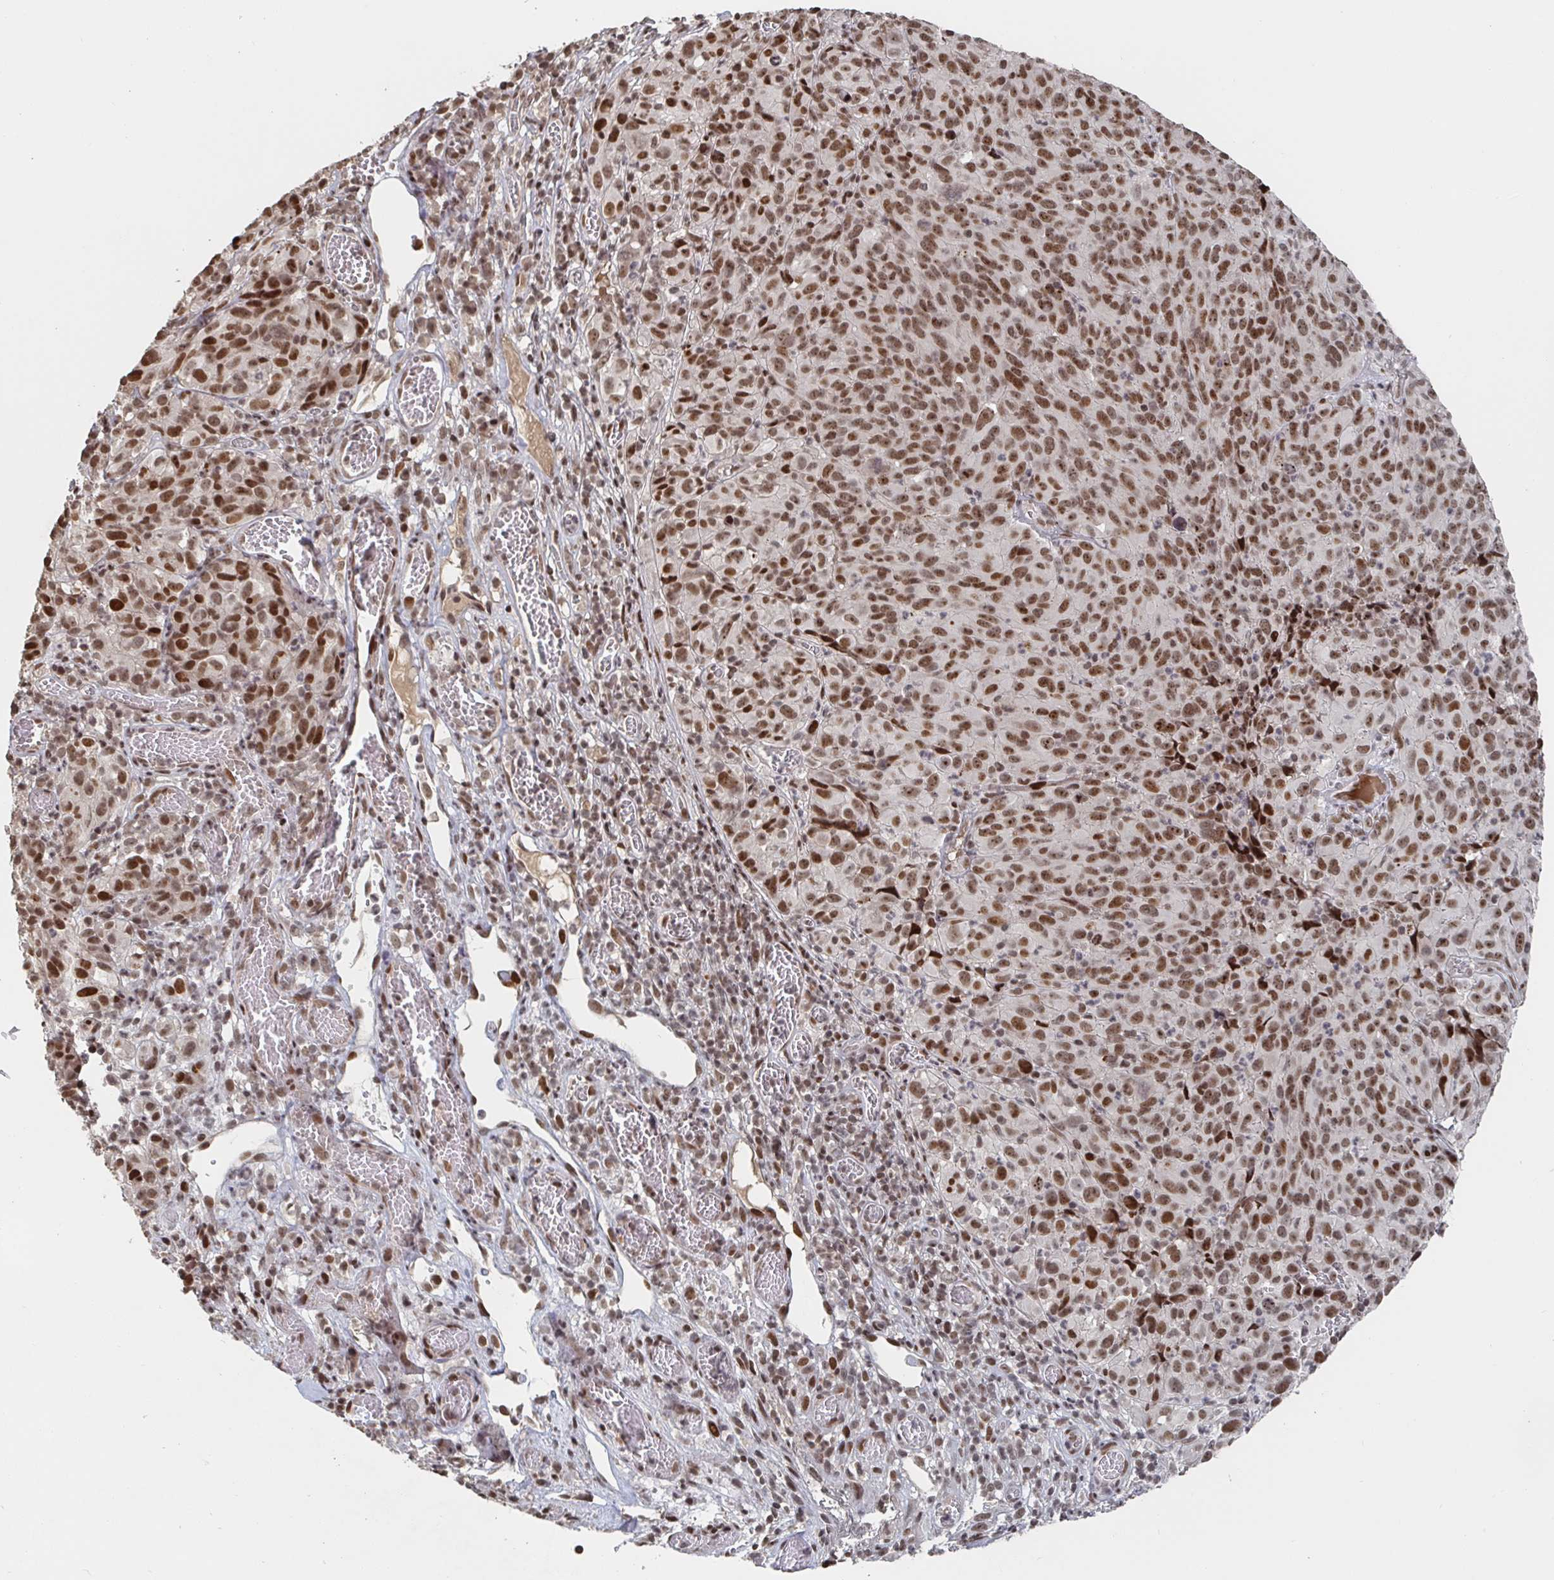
{"staining": {"intensity": "moderate", "quantity": ">75%", "location": "nuclear"}, "tissue": "melanoma", "cell_type": "Tumor cells", "image_type": "cancer", "snomed": [{"axis": "morphology", "description": "Malignant melanoma, NOS"}, {"axis": "topography", "description": "Skin"}], "caption": "Brown immunohistochemical staining in melanoma exhibits moderate nuclear expression in about >75% of tumor cells.", "gene": "ZDHHC12", "patient": {"sex": "male", "age": 51}}